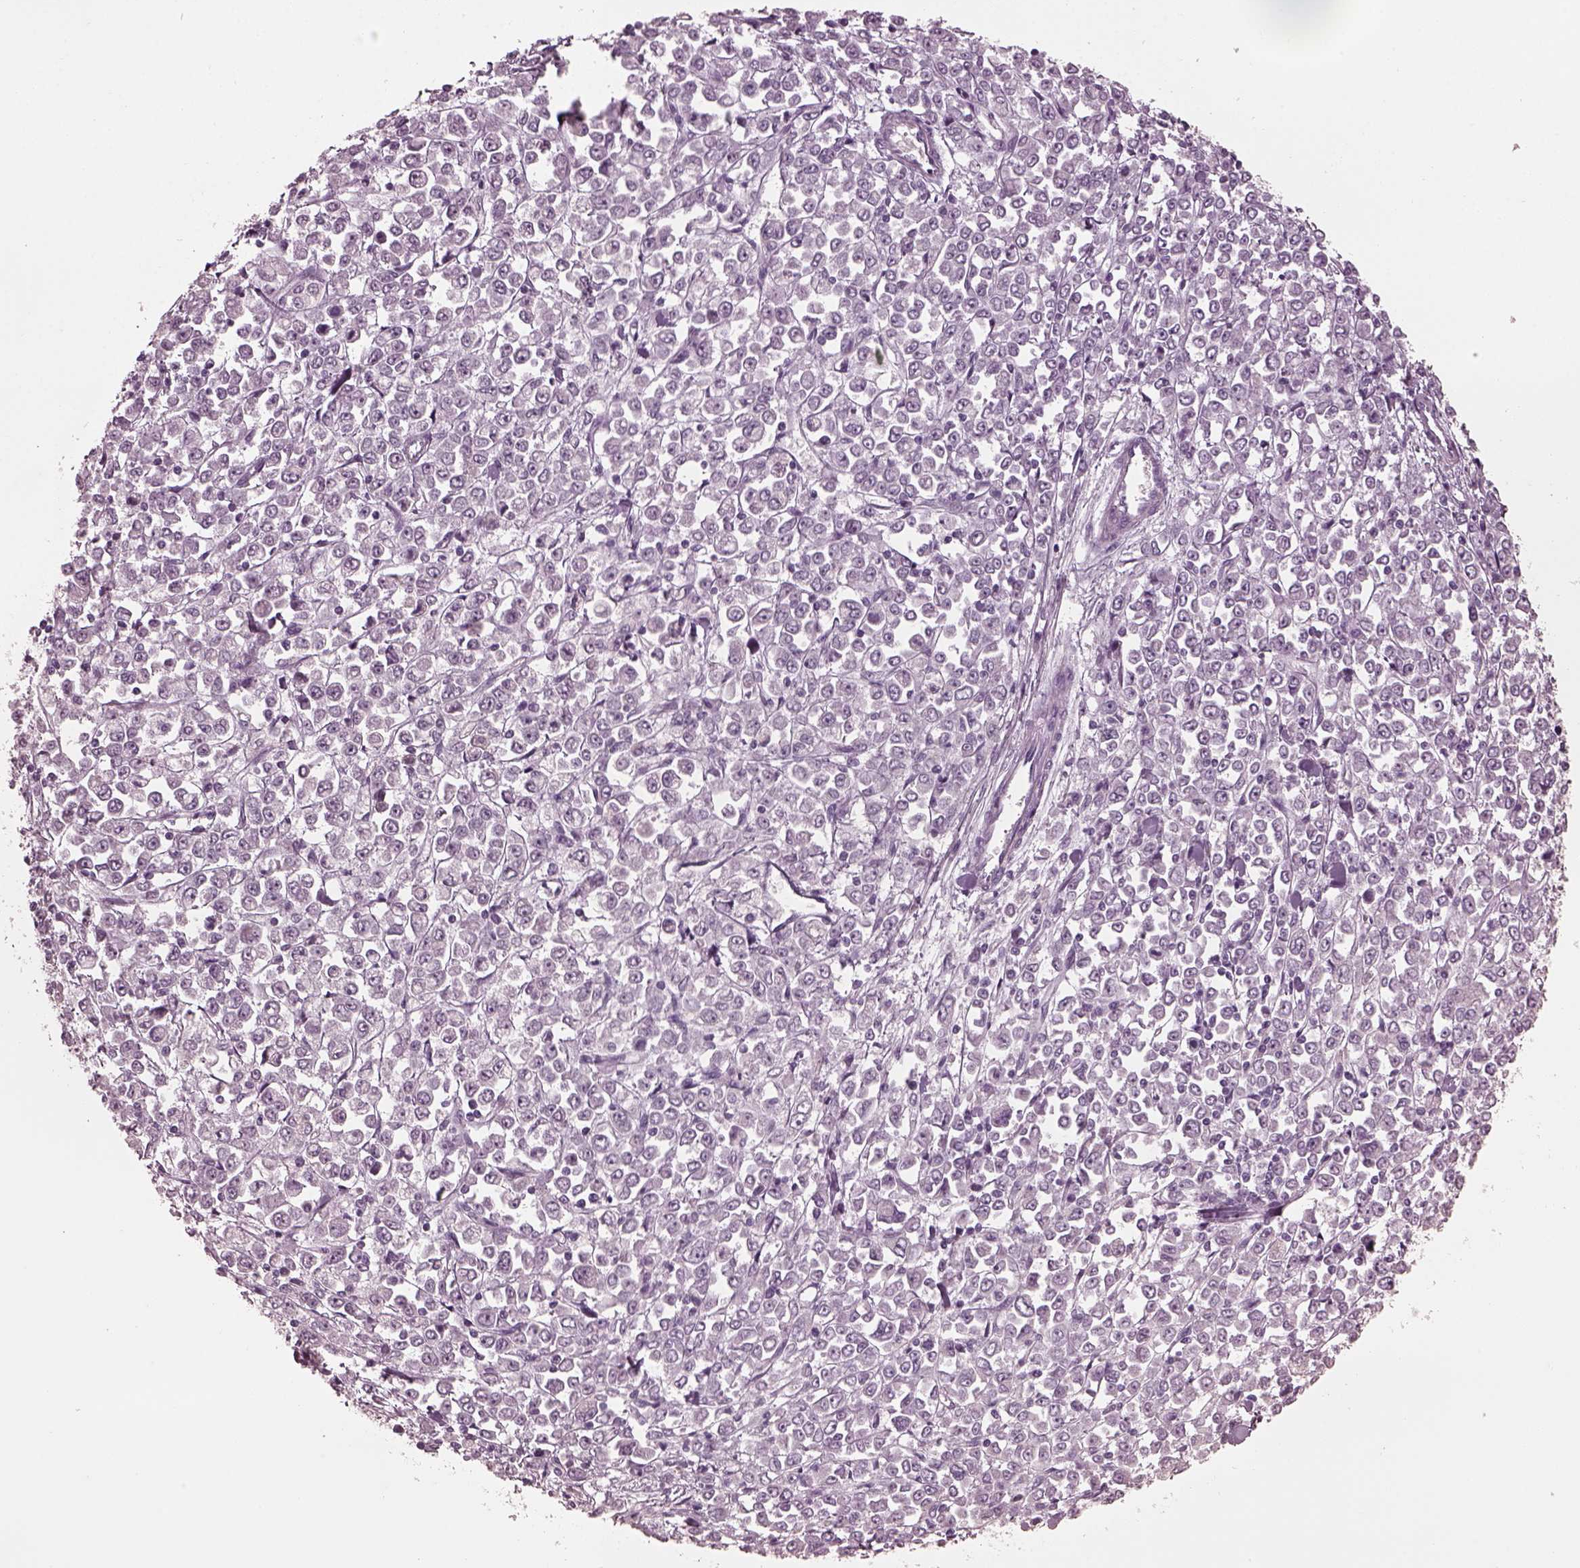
{"staining": {"intensity": "negative", "quantity": "none", "location": "none"}, "tissue": "stomach cancer", "cell_type": "Tumor cells", "image_type": "cancer", "snomed": [{"axis": "morphology", "description": "Adenocarcinoma, NOS"}, {"axis": "topography", "description": "Stomach, upper"}], "caption": "Immunohistochemical staining of human adenocarcinoma (stomach) demonstrates no significant positivity in tumor cells.", "gene": "CGA", "patient": {"sex": "male", "age": 70}}